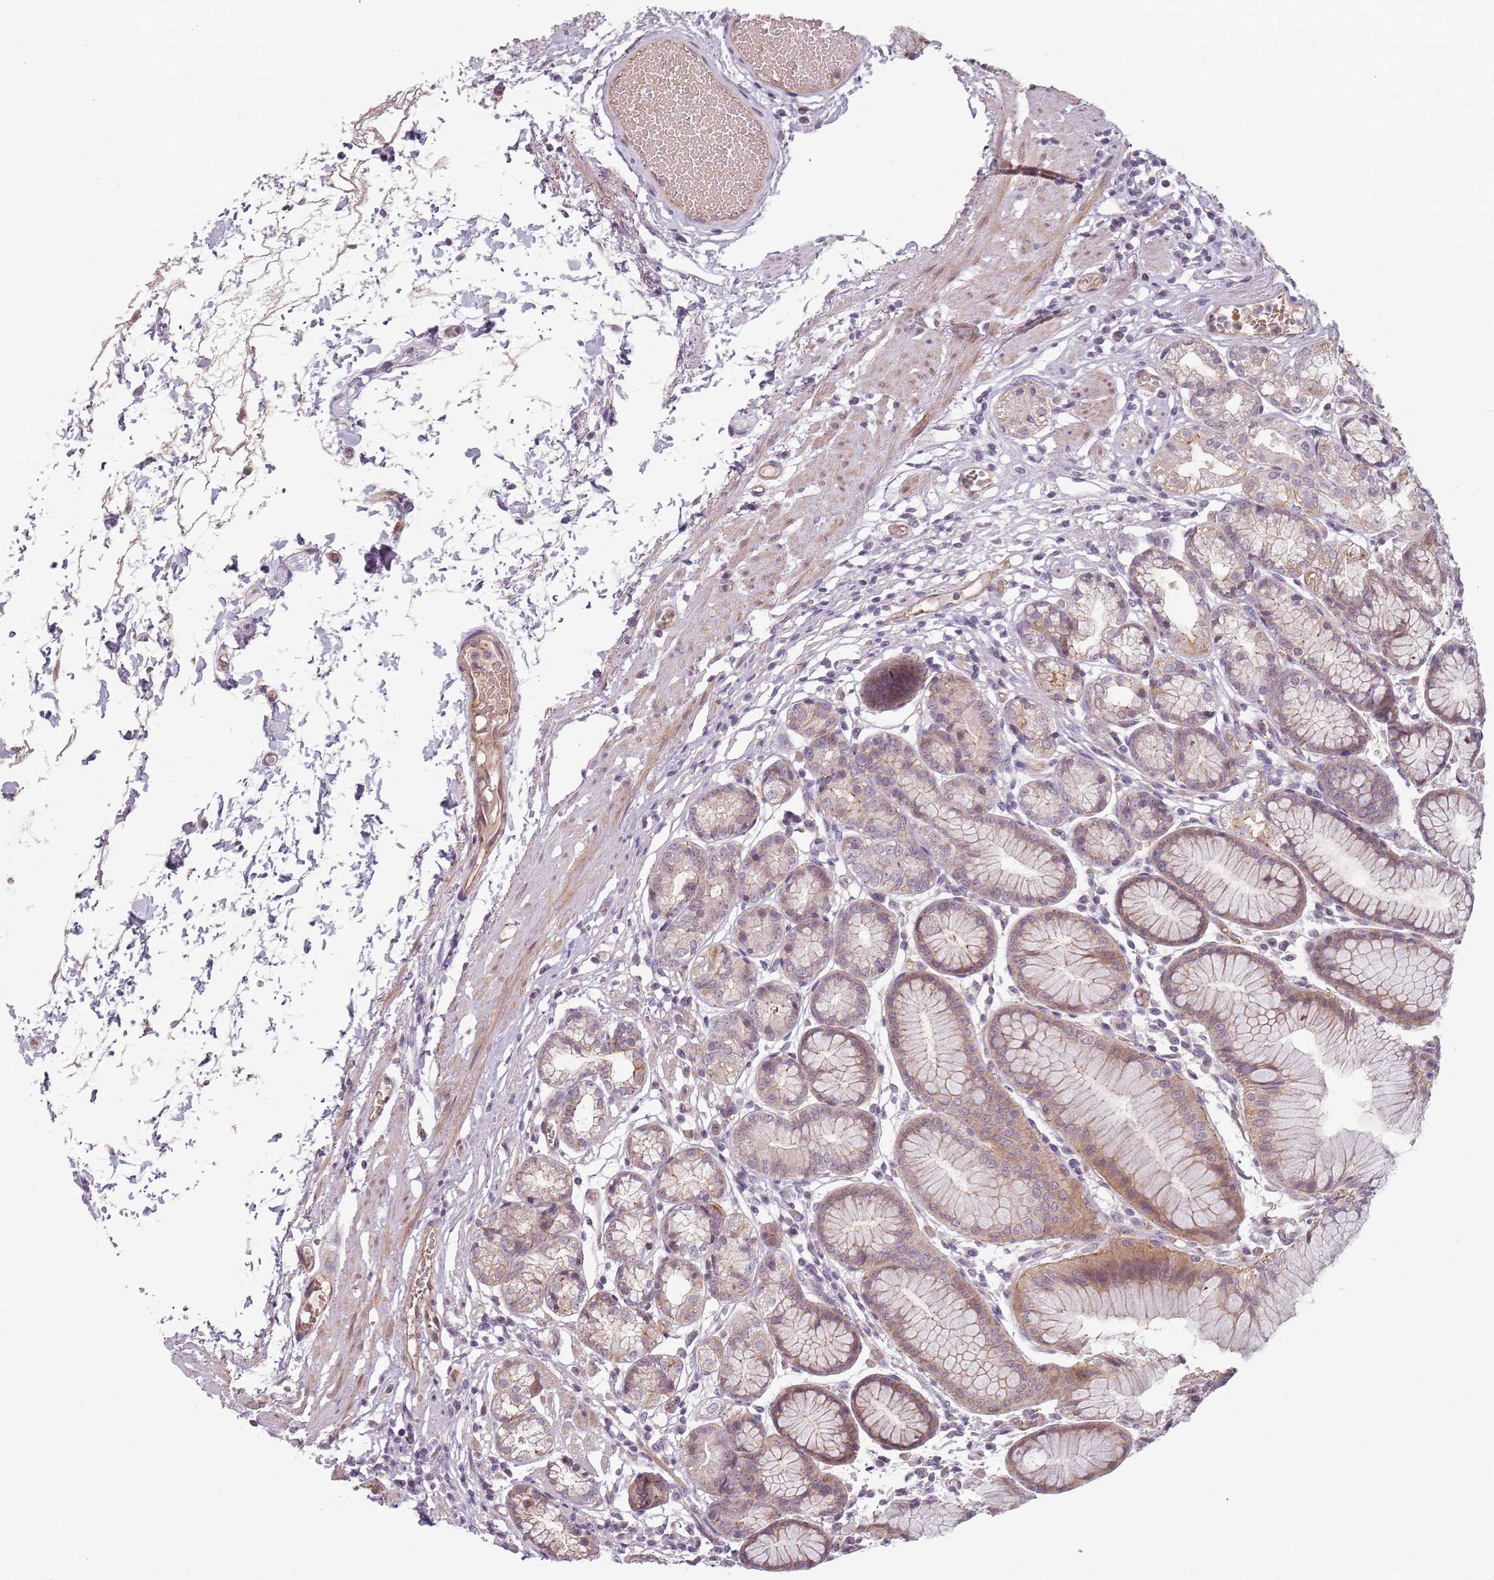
{"staining": {"intensity": "moderate", "quantity": "25%-75%", "location": "cytoplasmic/membranous"}, "tissue": "stomach", "cell_type": "Glandular cells", "image_type": "normal", "snomed": [{"axis": "morphology", "description": "Normal tissue, NOS"}, {"axis": "topography", "description": "Stomach"}], "caption": "A high-resolution photomicrograph shows immunohistochemistry (IHC) staining of benign stomach, which demonstrates moderate cytoplasmic/membranous expression in about 25%-75% of glandular cells.", "gene": "PPP1R14C", "patient": {"sex": "female", "age": 57}}